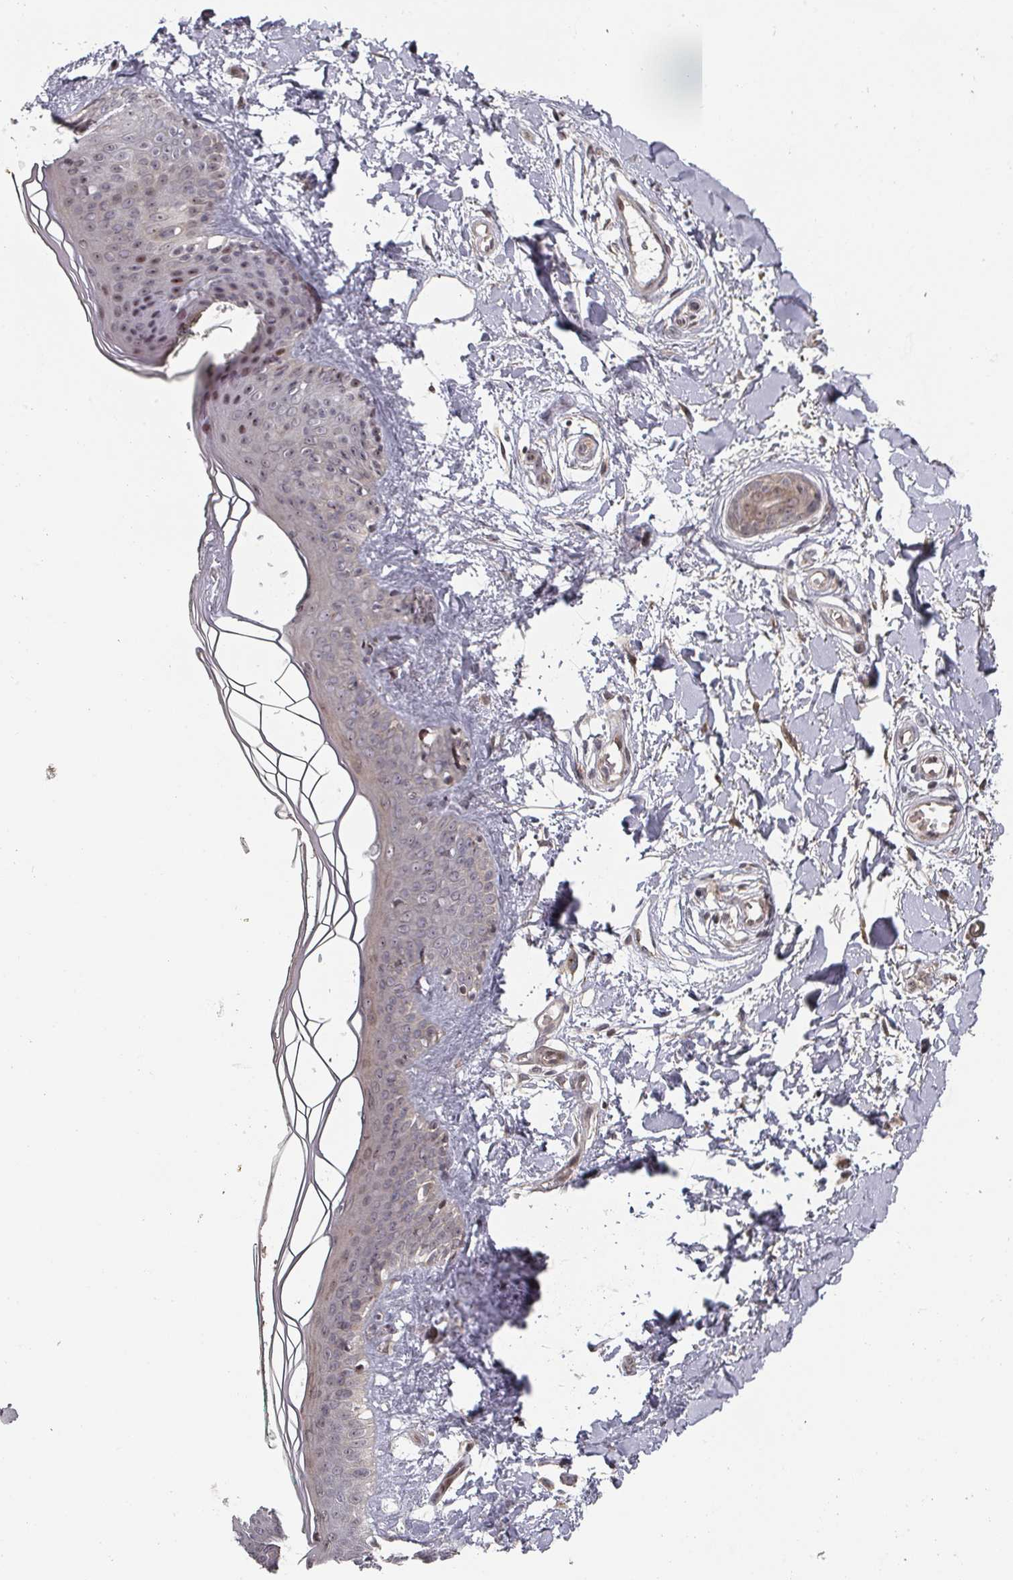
{"staining": {"intensity": "moderate", "quantity": "<25%", "location": "nuclear"}, "tissue": "skin", "cell_type": "Fibroblasts", "image_type": "normal", "snomed": [{"axis": "morphology", "description": "Normal tissue, NOS"}, {"axis": "topography", "description": "Skin"}], "caption": "This photomicrograph reveals immunohistochemistry staining of normal human skin, with low moderate nuclear expression in about <25% of fibroblasts.", "gene": "KIF1C", "patient": {"sex": "female", "age": 34}}